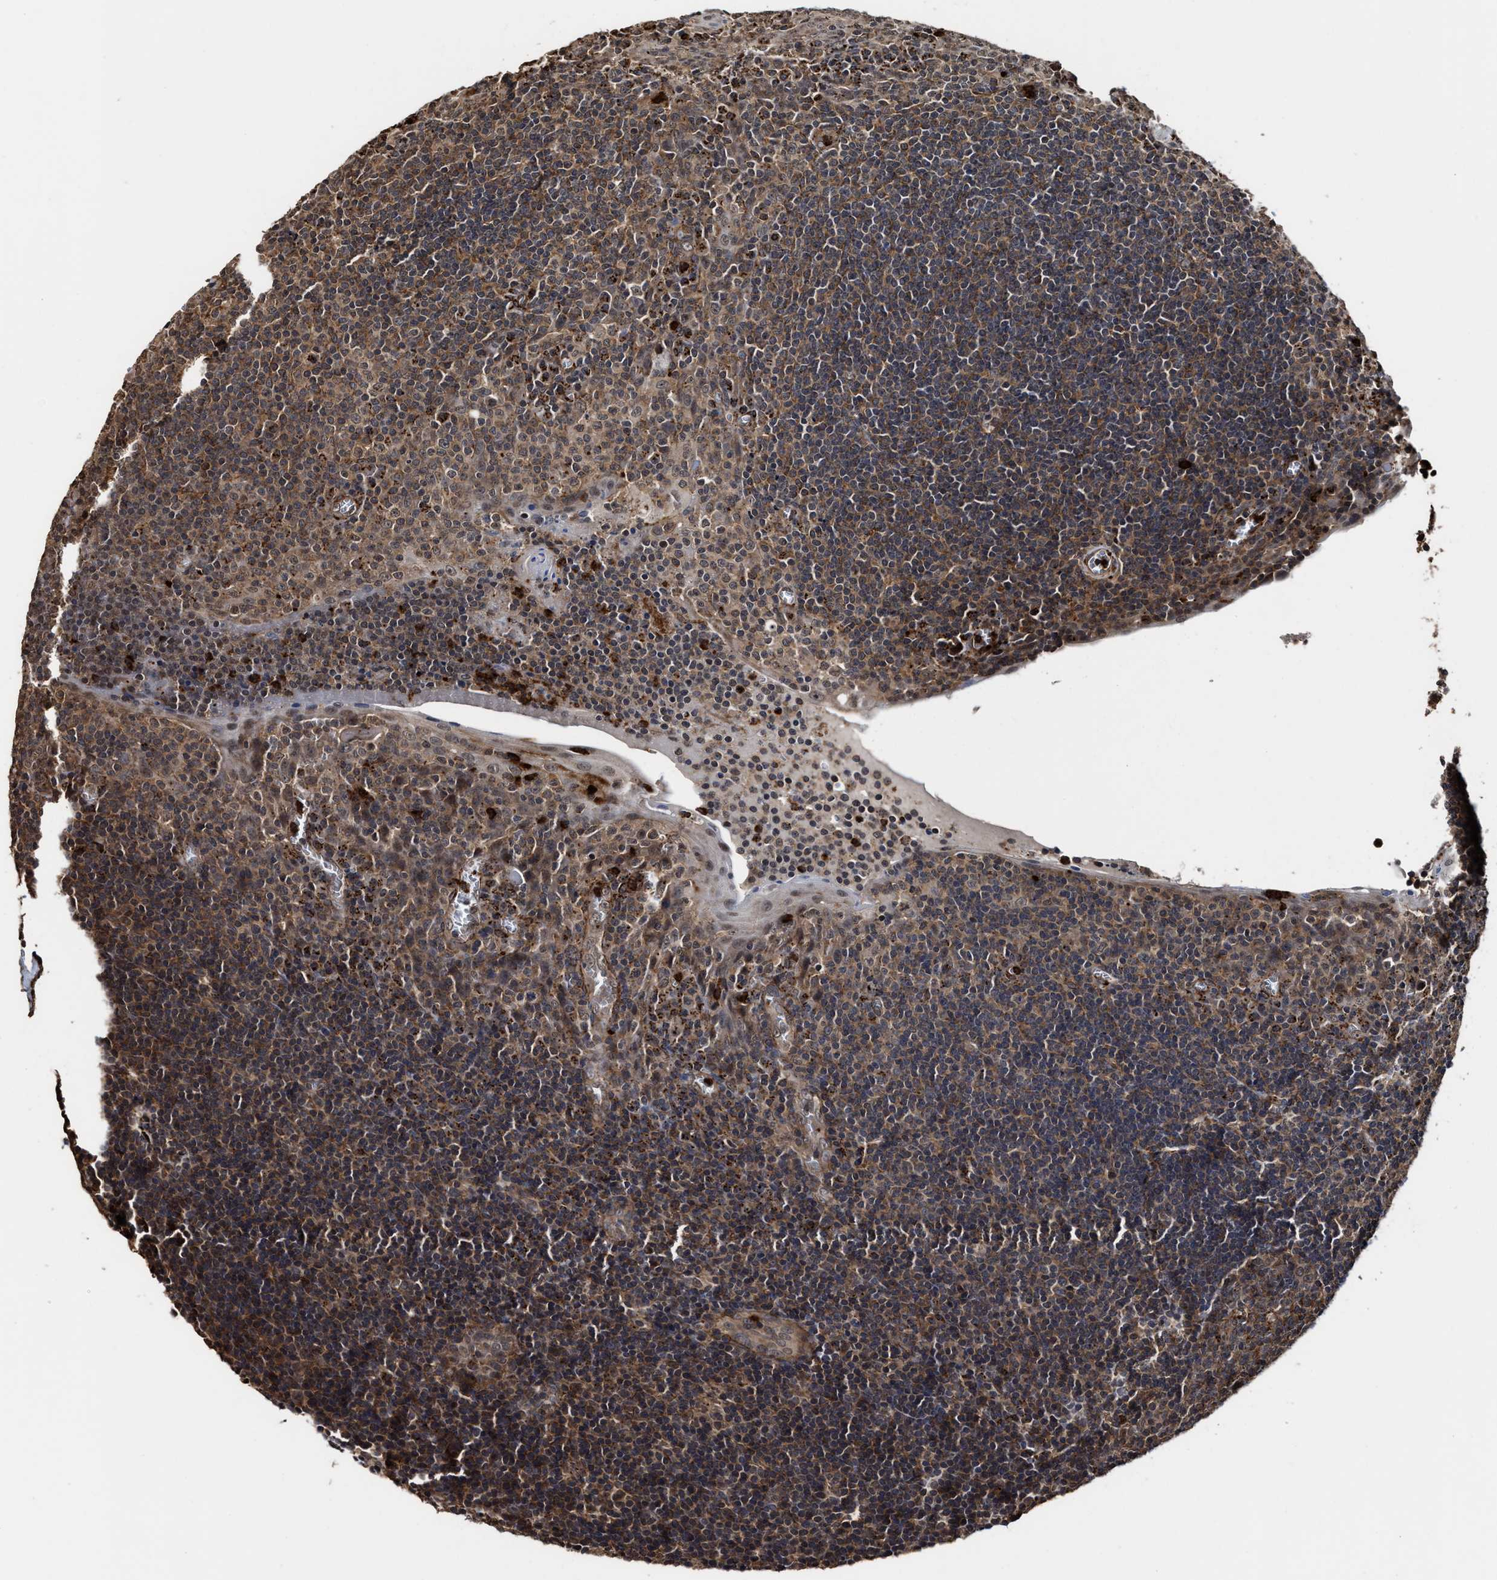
{"staining": {"intensity": "moderate", "quantity": ">75%", "location": "cytoplasmic/membranous"}, "tissue": "tonsil", "cell_type": "Germinal center cells", "image_type": "normal", "snomed": [{"axis": "morphology", "description": "Normal tissue, NOS"}, {"axis": "topography", "description": "Tonsil"}], "caption": "Tonsil stained for a protein demonstrates moderate cytoplasmic/membranous positivity in germinal center cells. (IHC, brightfield microscopy, high magnification).", "gene": "SEPTIN2", "patient": {"sex": "male", "age": 37}}